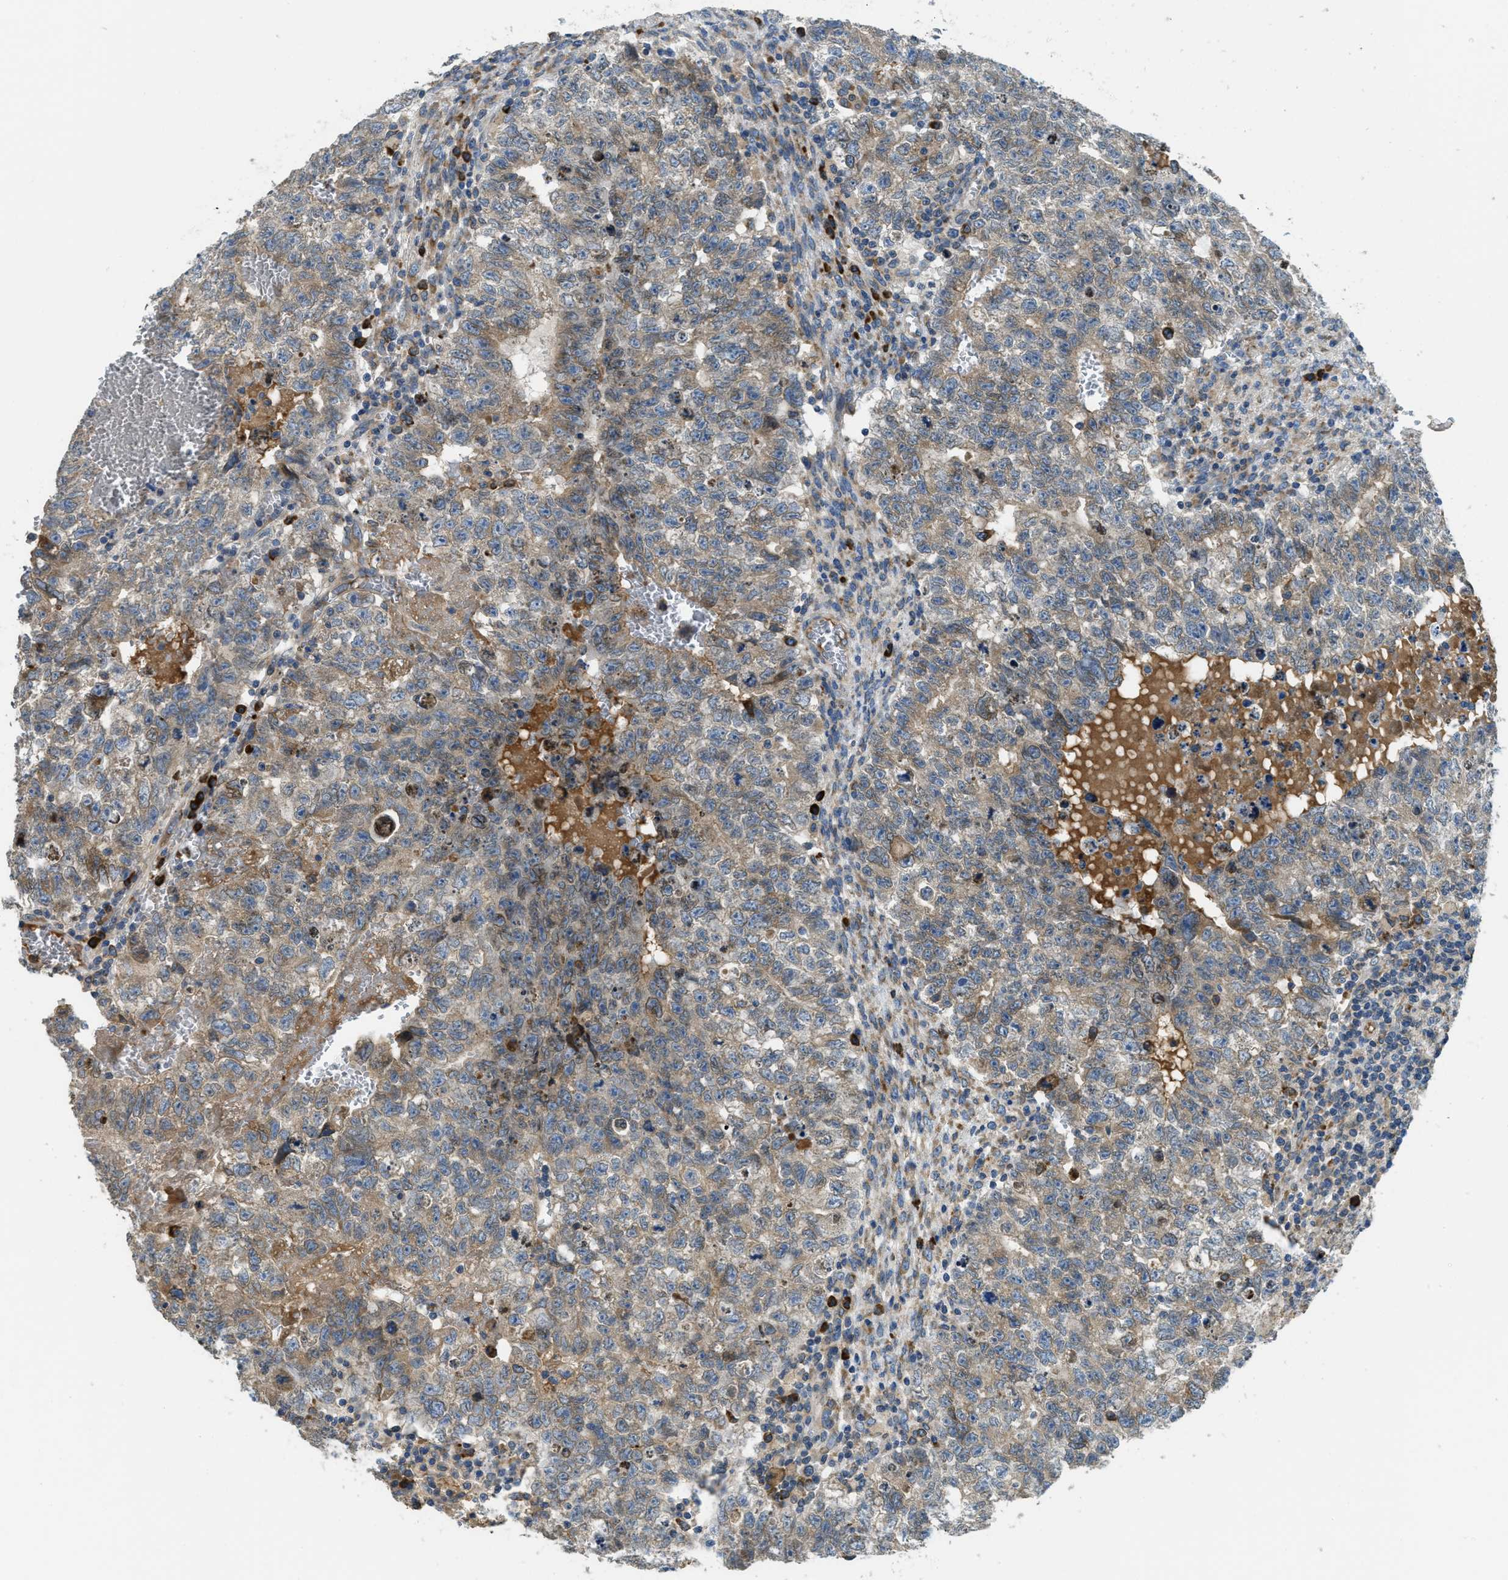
{"staining": {"intensity": "weak", "quantity": "25%-75%", "location": "cytoplasmic/membranous"}, "tissue": "testis cancer", "cell_type": "Tumor cells", "image_type": "cancer", "snomed": [{"axis": "morphology", "description": "Seminoma, NOS"}, {"axis": "morphology", "description": "Carcinoma, Embryonal, NOS"}, {"axis": "topography", "description": "Testis"}], "caption": "IHC of human testis cancer exhibits low levels of weak cytoplasmic/membranous positivity in about 25%-75% of tumor cells.", "gene": "SSR1", "patient": {"sex": "male", "age": 38}}